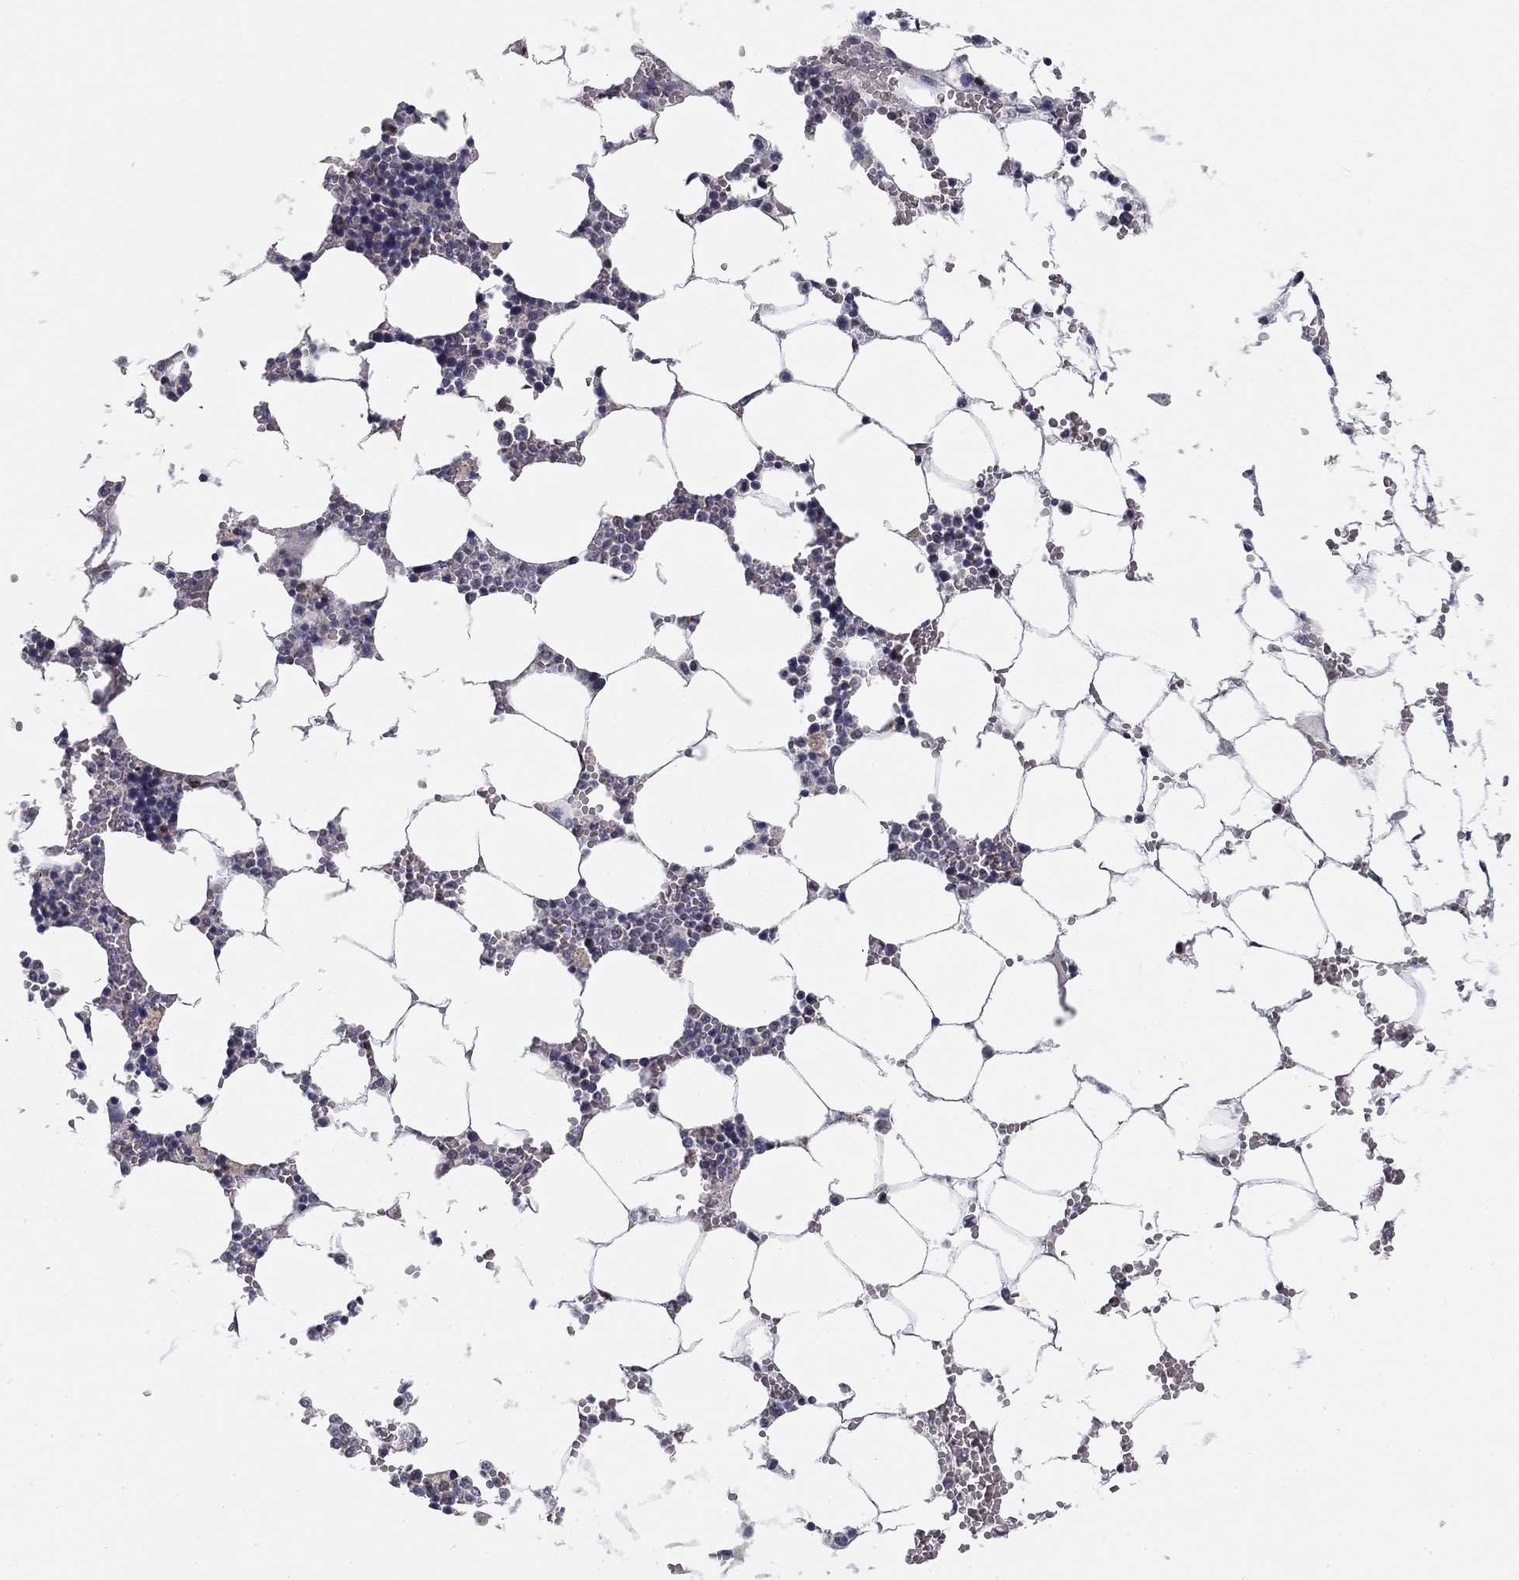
{"staining": {"intensity": "negative", "quantity": "none", "location": "none"}, "tissue": "bone marrow", "cell_type": "Hematopoietic cells", "image_type": "normal", "snomed": [{"axis": "morphology", "description": "Normal tissue, NOS"}, {"axis": "topography", "description": "Bone marrow"}], "caption": "This is an immunohistochemistry (IHC) micrograph of benign bone marrow. There is no positivity in hematopoietic cells.", "gene": "SLC2A9", "patient": {"sex": "female", "age": 64}}